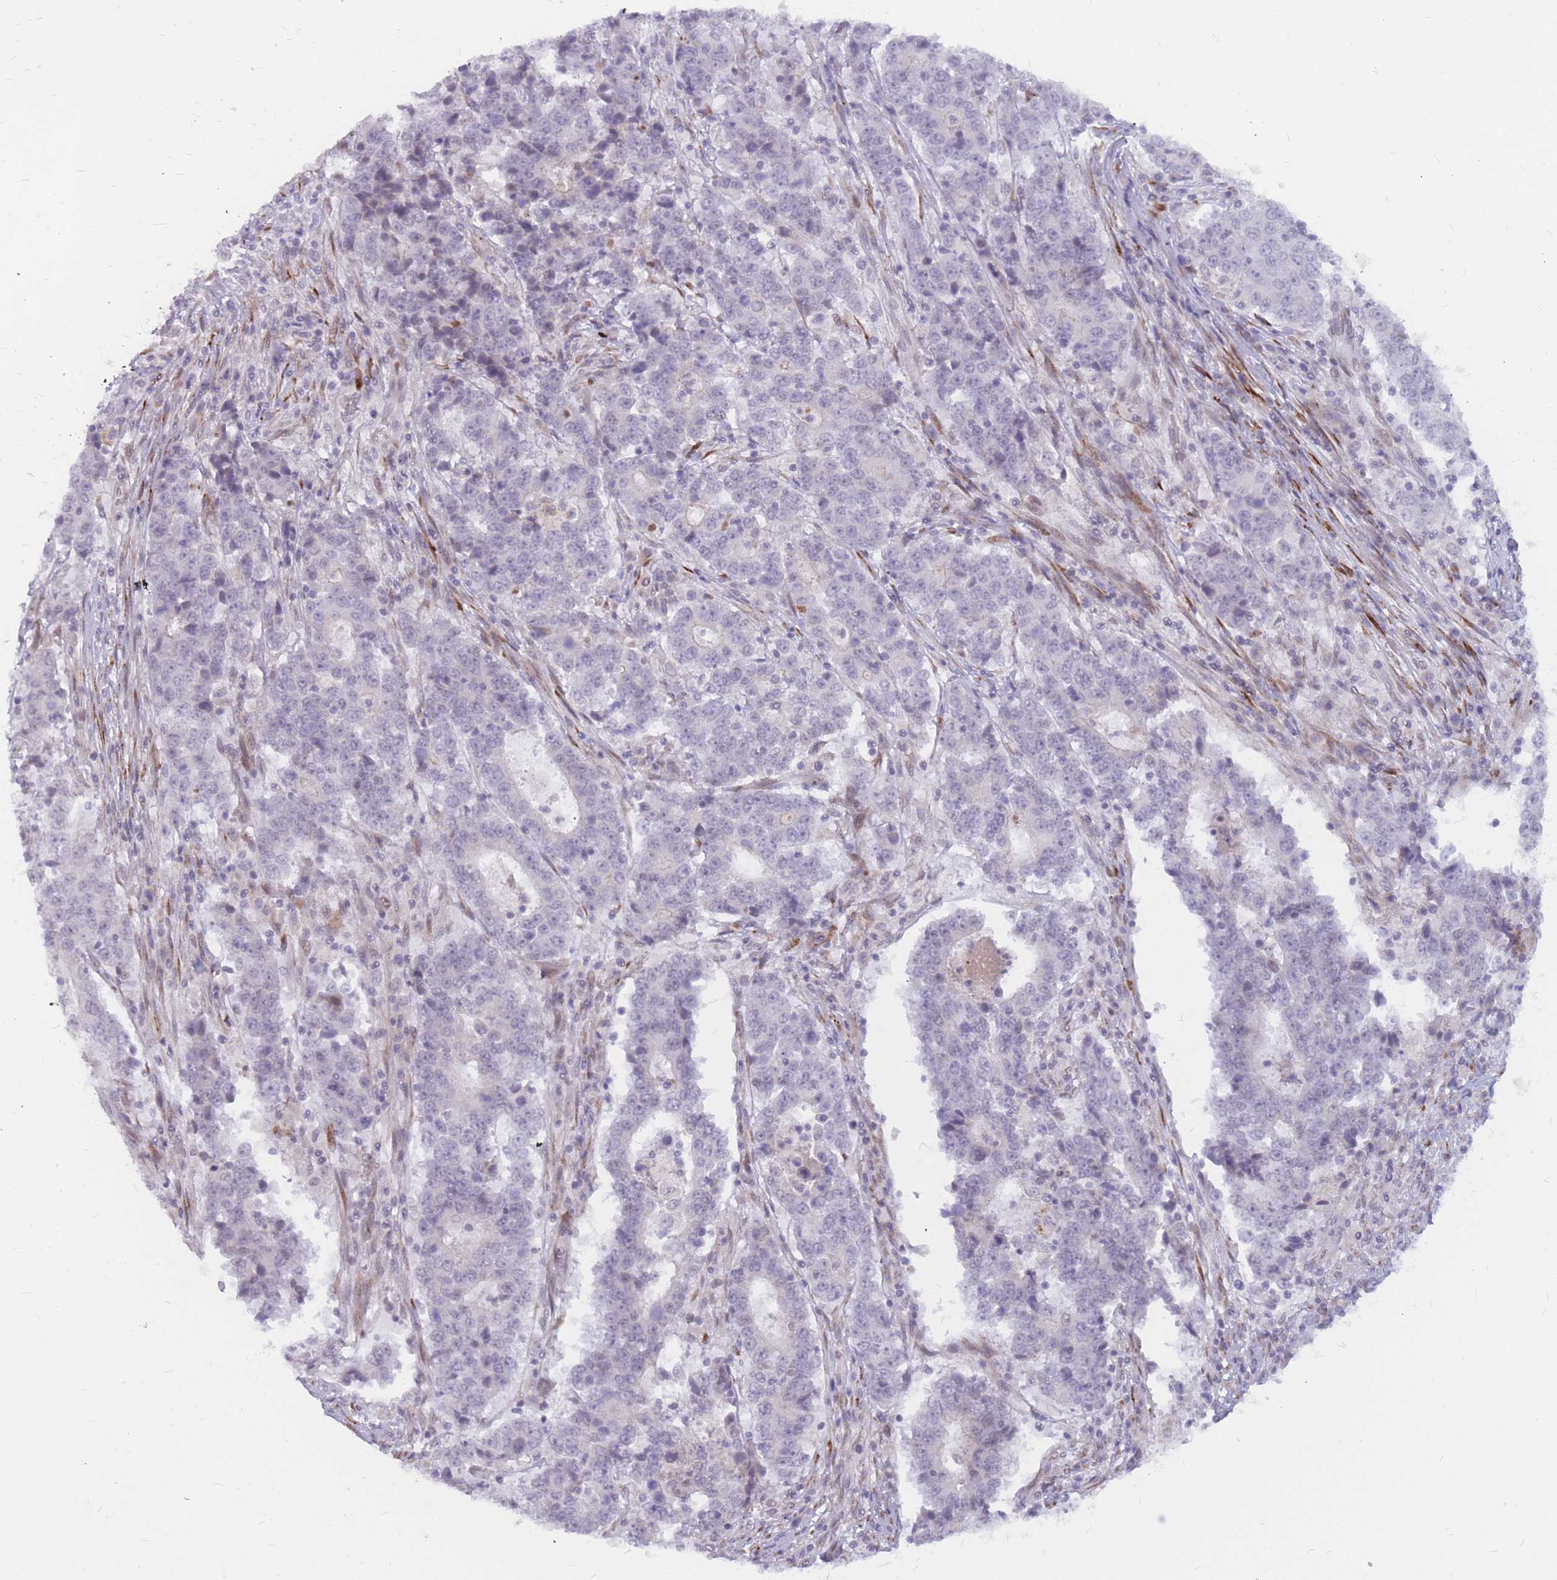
{"staining": {"intensity": "negative", "quantity": "none", "location": "none"}, "tissue": "stomach cancer", "cell_type": "Tumor cells", "image_type": "cancer", "snomed": [{"axis": "morphology", "description": "Adenocarcinoma, NOS"}, {"axis": "topography", "description": "Stomach"}], "caption": "Protein analysis of stomach adenocarcinoma exhibits no significant expression in tumor cells. Nuclei are stained in blue.", "gene": "ADD2", "patient": {"sex": "male", "age": 59}}